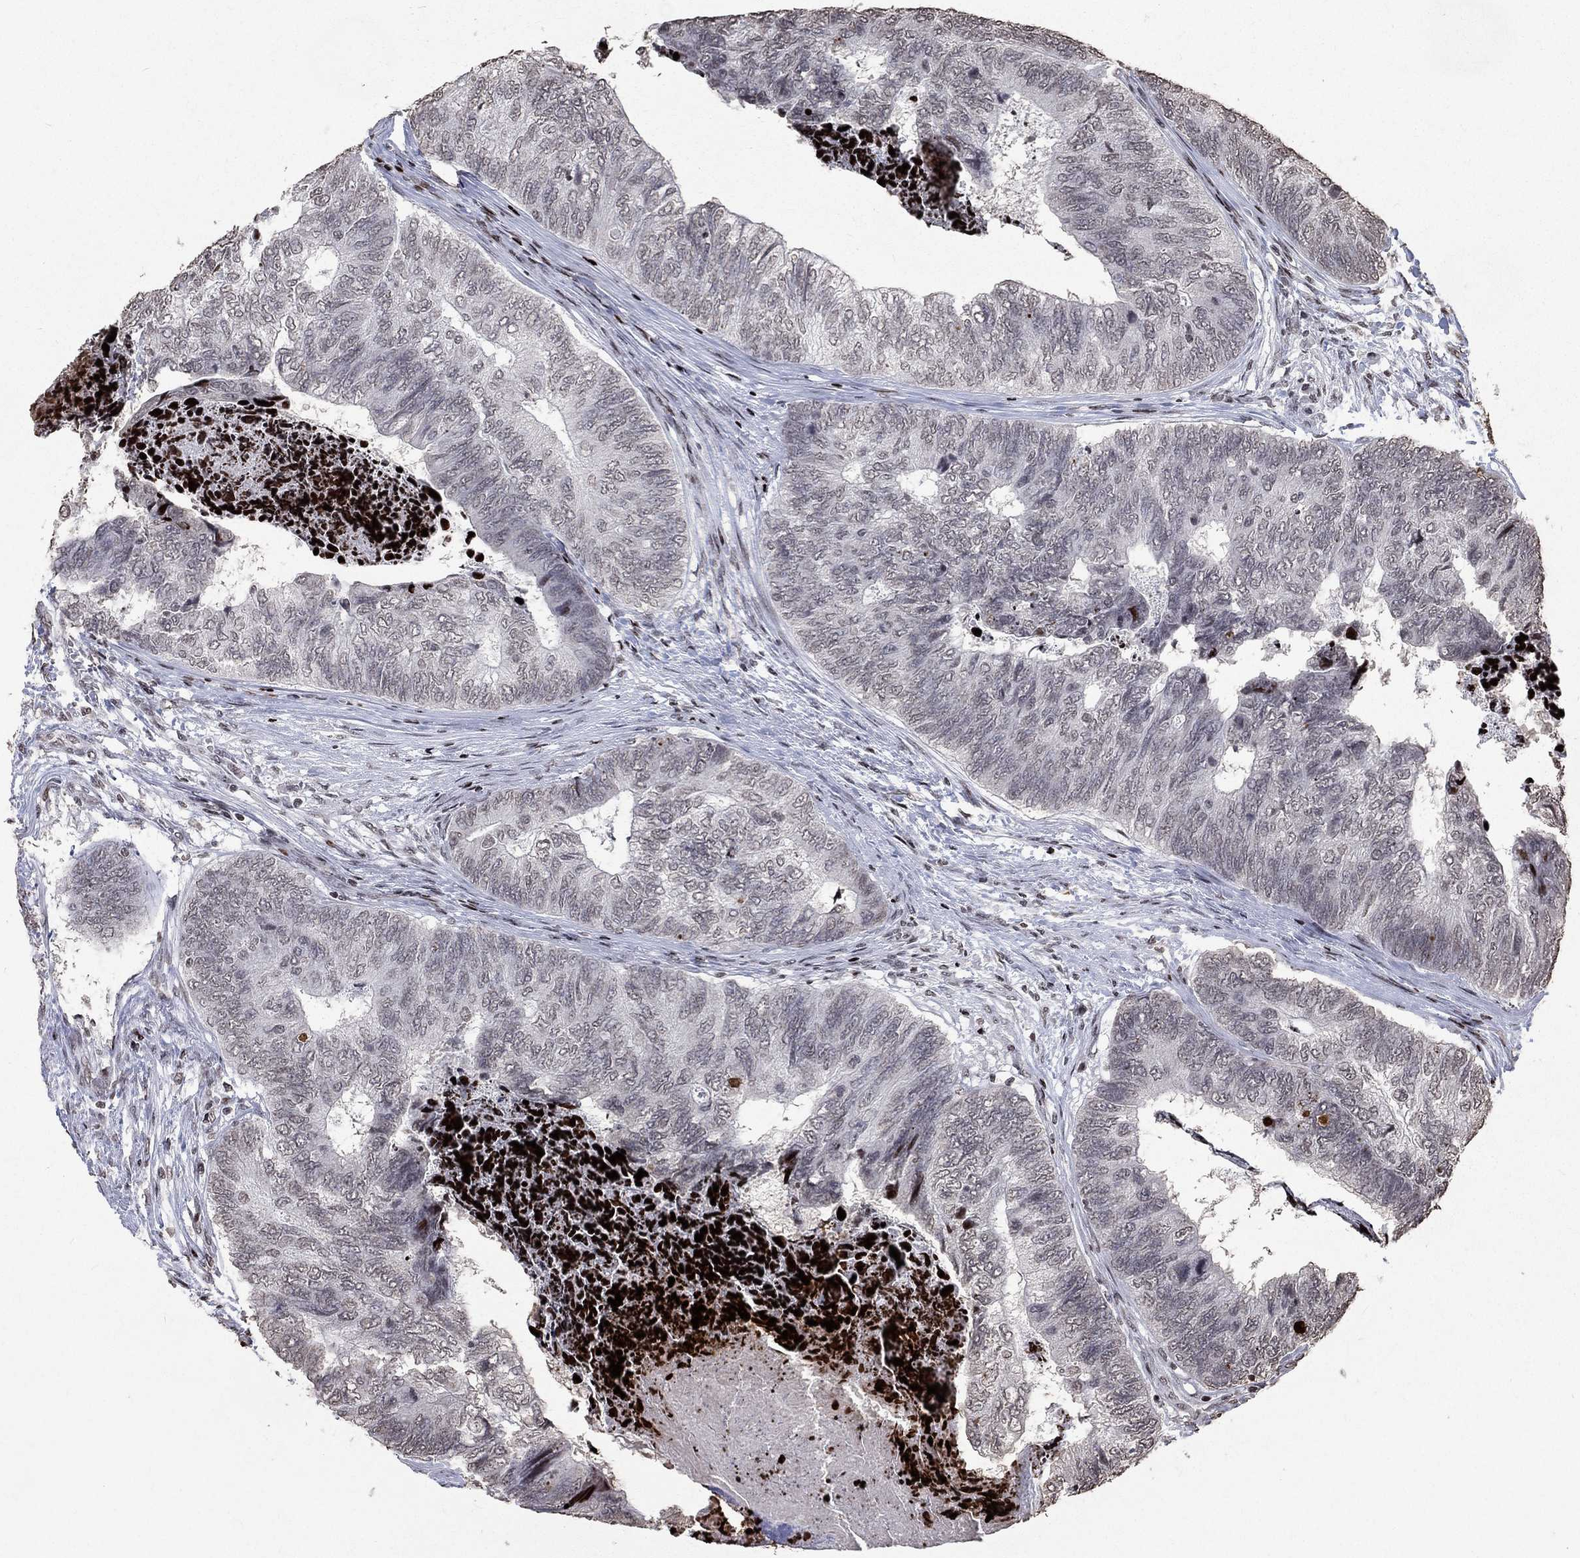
{"staining": {"intensity": "negative", "quantity": "none", "location": "none"}, "tissue": "colorectal cancer", "cell_type": "Tumor cells", "image_type": "cancer", "snomed": [{"axis": "morphology", "description": "Adenocarcinoma, NOS"}, {"axis": "topography", "description": "Colon"}], "caption": "IHC histopathology image of colorectal adenocarcinoma stained for a protein (brown), which demonstrates no expression in tumor cells.", "gene": "SRSF3", "patient": {"sex": "female", "age": 67}}